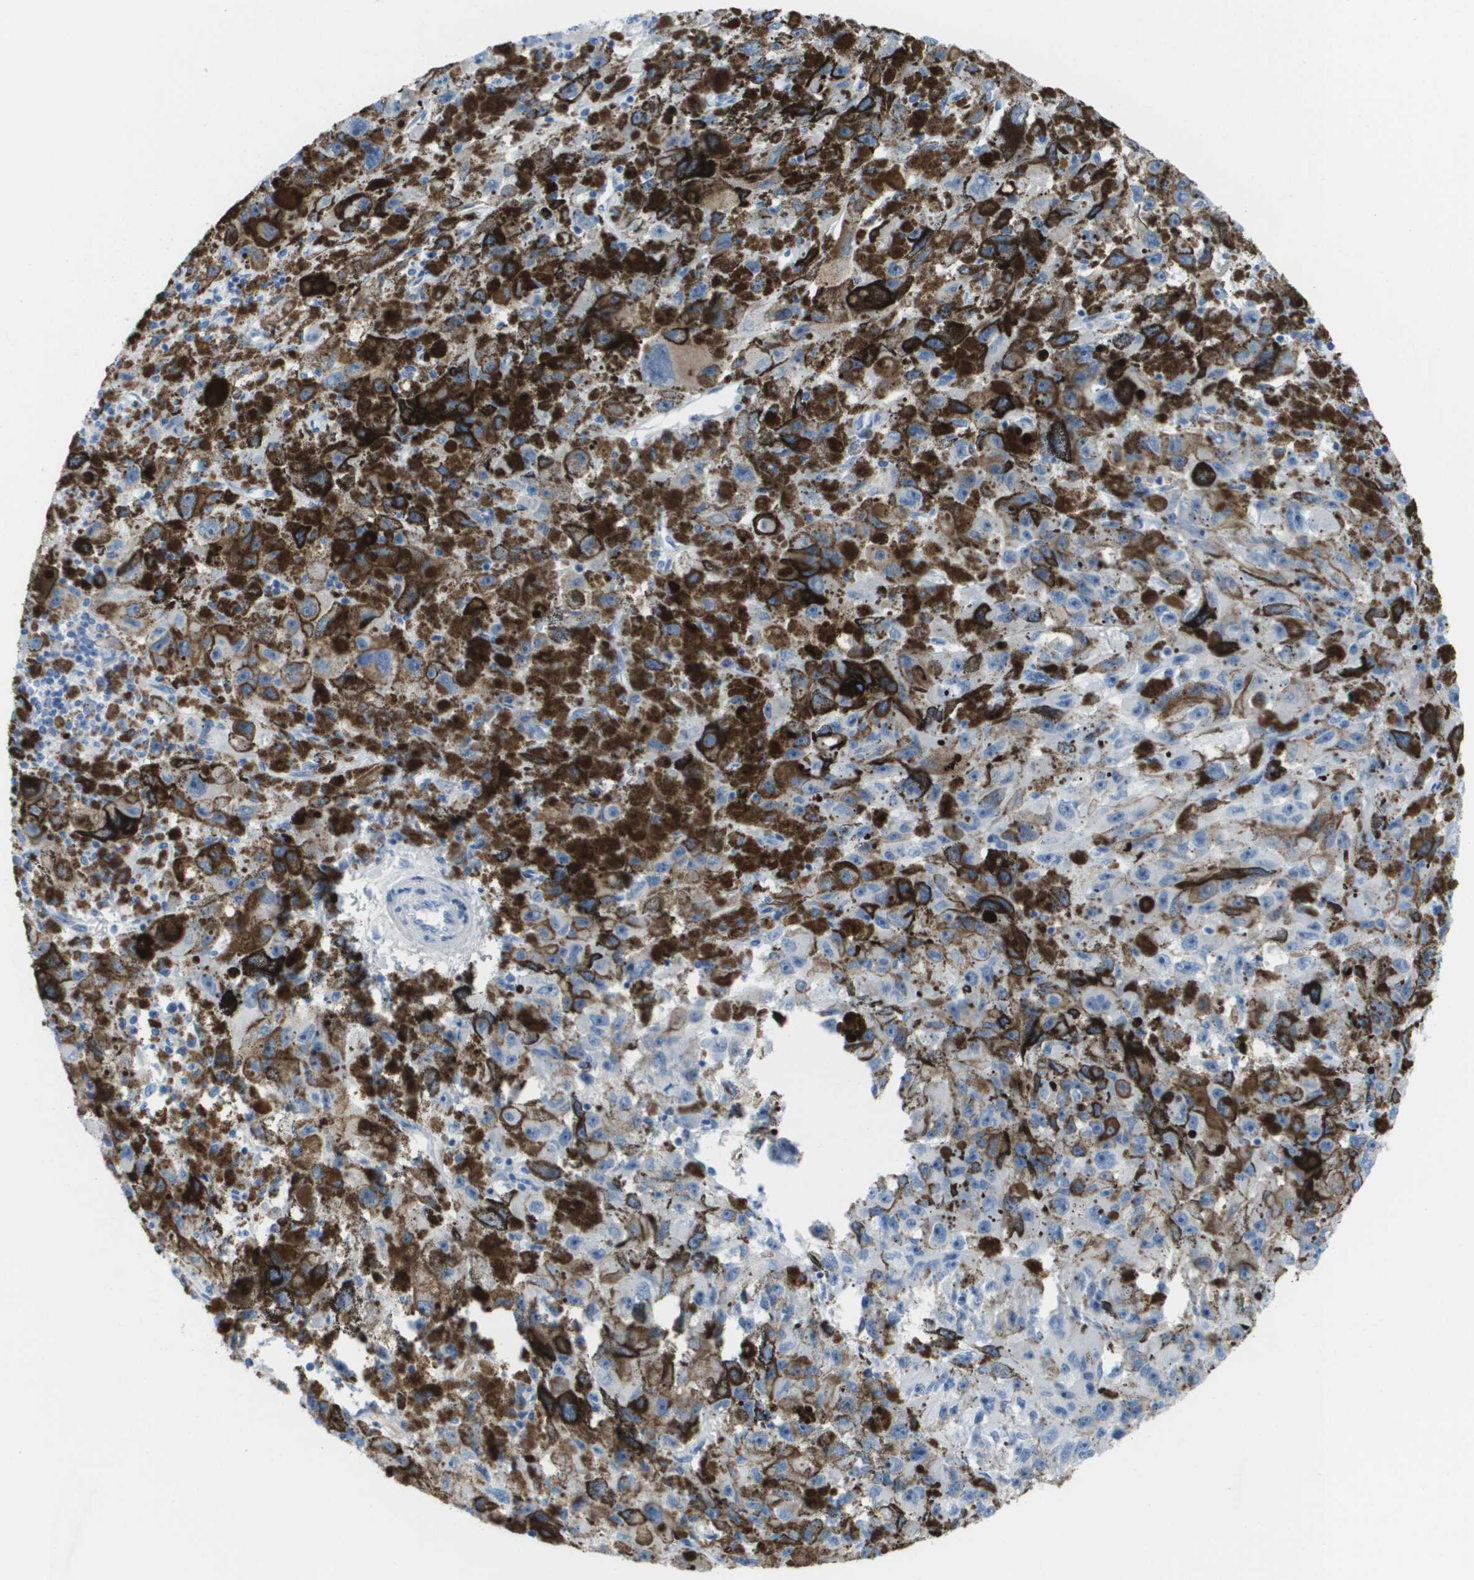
{"staining": {"intensity": "negative", "quantity": "none", "location": "none"}, "tissue": "melanoma", "cell_type": "Tumor cells", "image_type": "cancer", "snomed": [{"axis": "morphology", "description": "Malignant melanoma, NOS"}, {"axis": "topography", "description": "Skin"}], "caption": "Human malignant melanoma stained for a protein using immunohistochemistry (IHC) shows no staining in tumor cells.", "gene": "GPR18", "patient": {"sex": "female", "age": 104}}